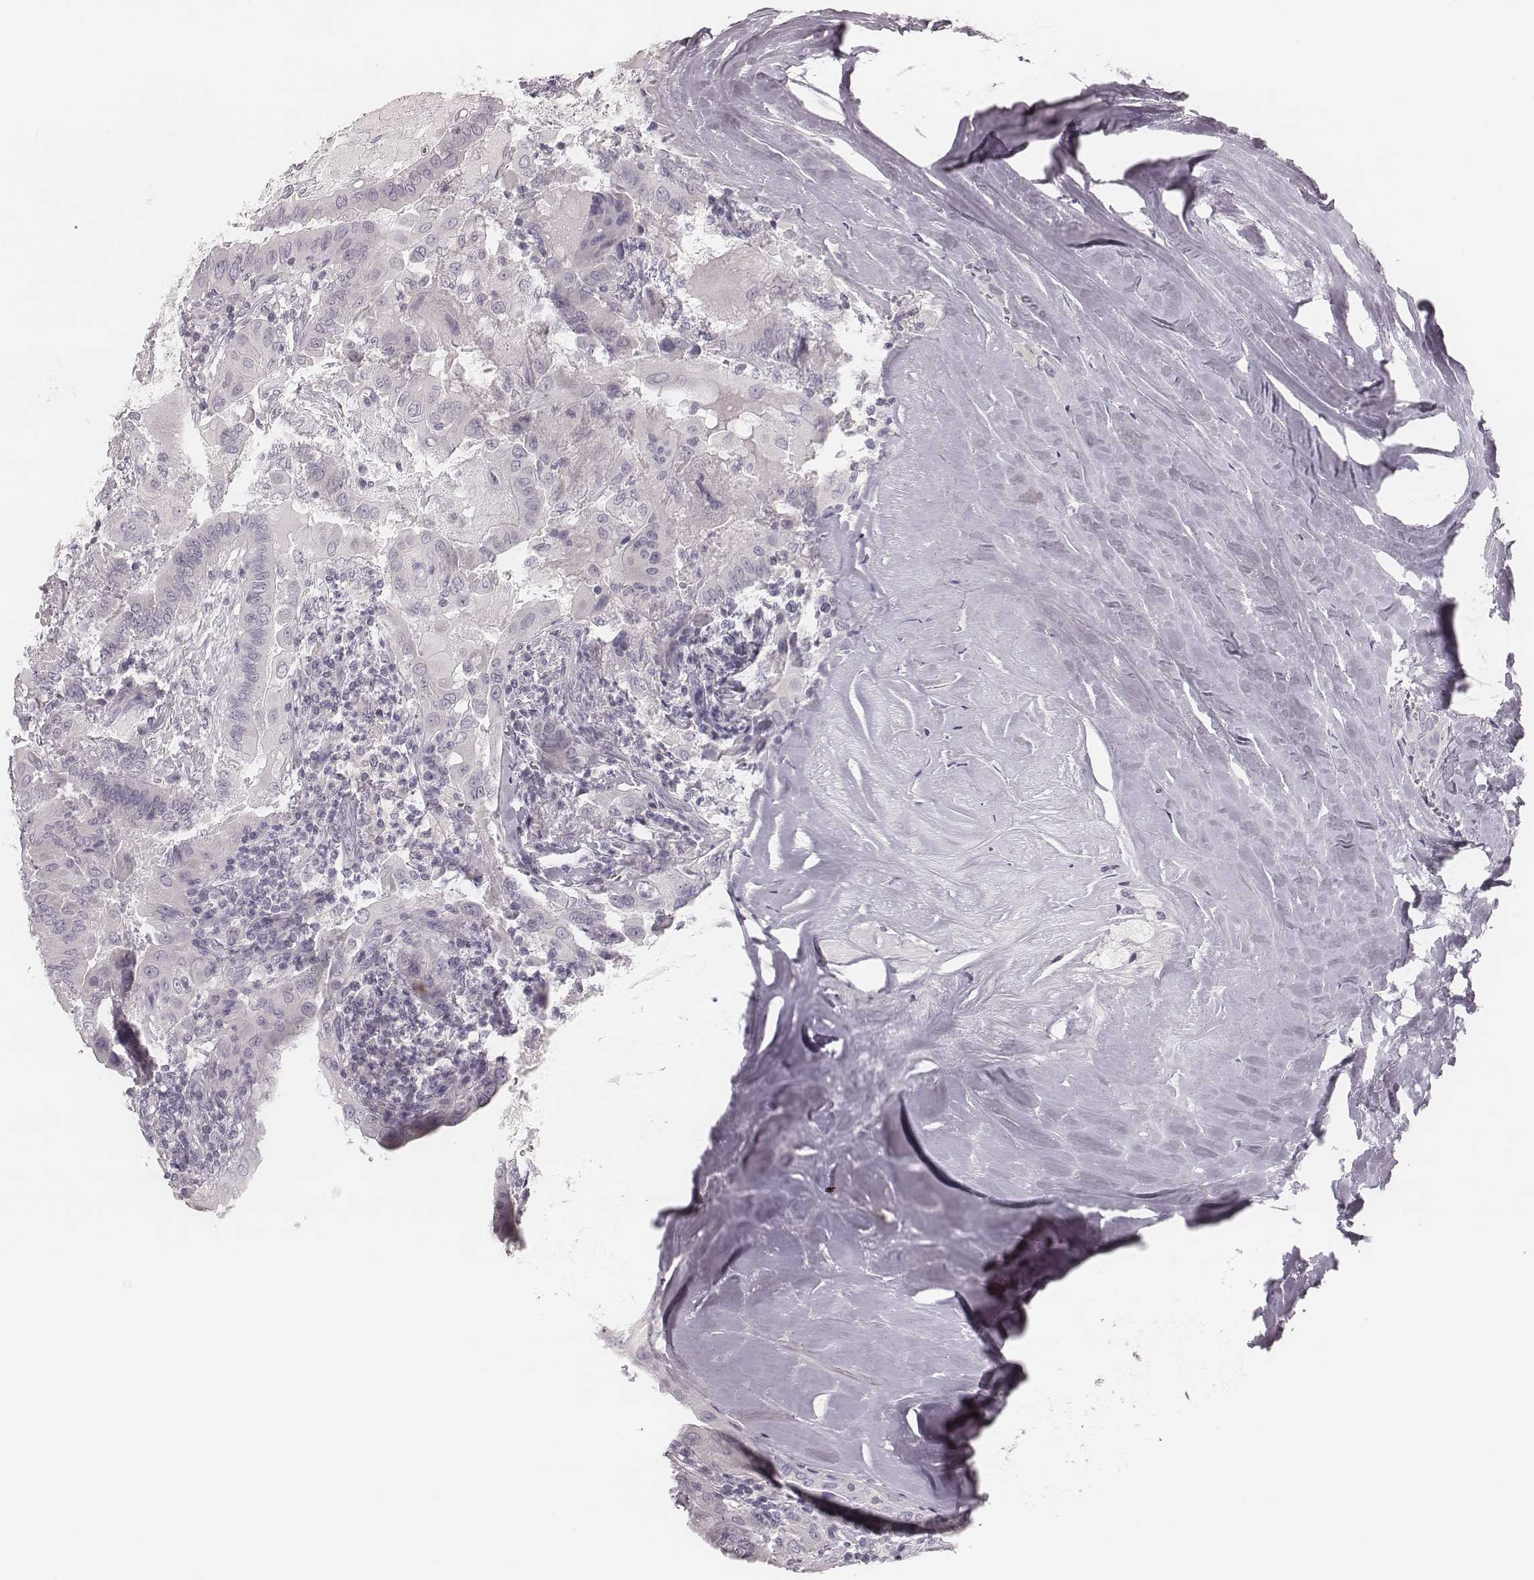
{"staining": {"intensity": "negative", "quantity": "none", "location": "none"}, "tissue": "thyroid cancer", "cell_type": "Tumor cells", "image_type": "cancer", "snomed": [{"axis": "morphology", "description": "Papillary adenocarcinoma, NOS"}, {"axis": "topography", "description": "Thyroid gland"}], "caption": "High power microscopy histopathology image of an IHC image of thyroid cancer, revealing no significant staining in tumor cells.", "gene": "SPA17", "patient": {"sex": "female", "age": 37}}